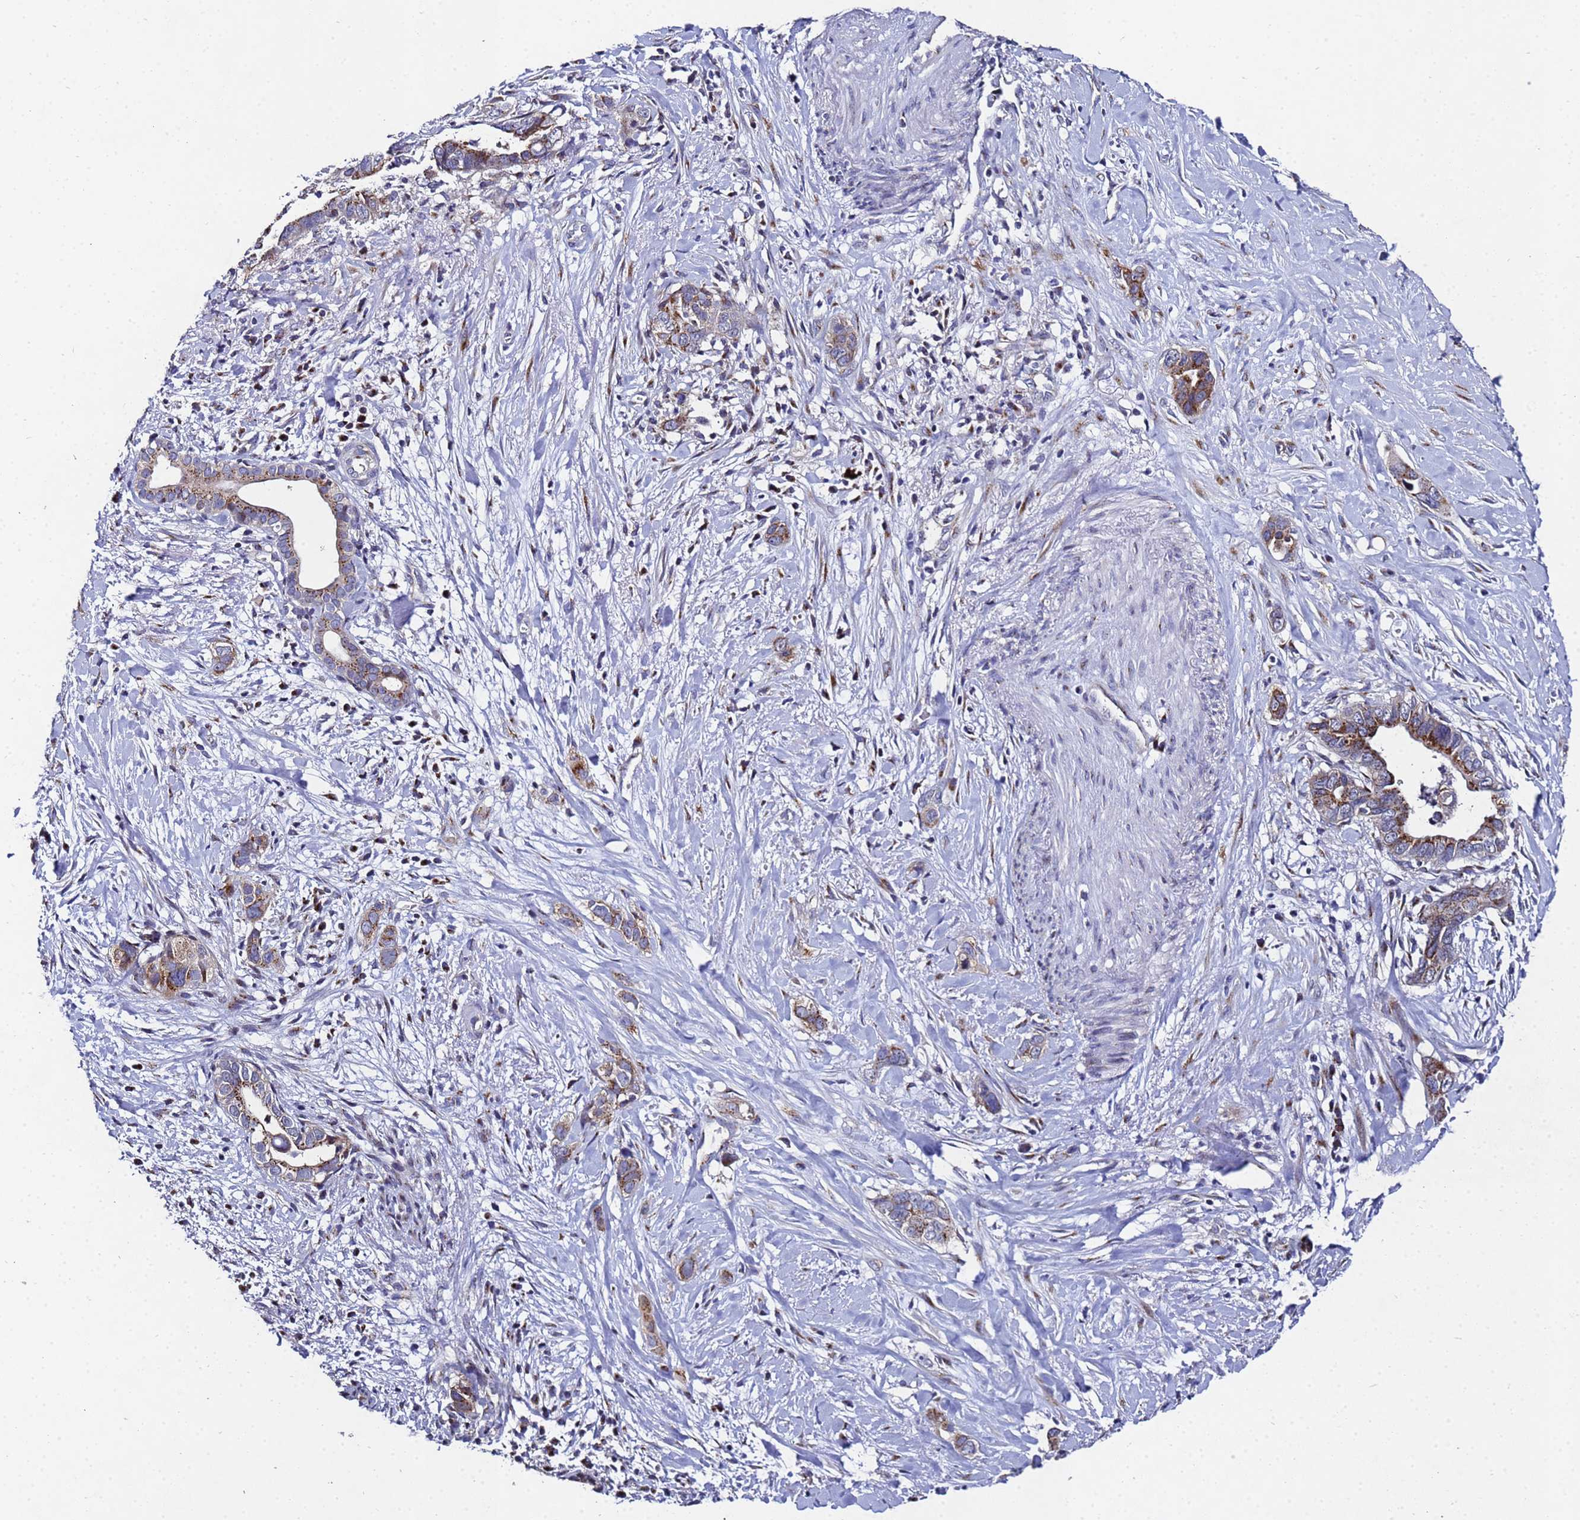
{"staining": {"intensity": "moderate", "quantity": ">75%", "location": "cytoplasmic/membranous"}, "tissue": "liver cancer", "cell_type": "Tumor cells", "image_type": "cancer", "snomed": [{"axis": "morphology", "description": "Cholangiocarcinoma"}, {"axis": "topography", "description": "Liver"}], "caption": "The immunohistochemical stain shows moderate cytoplasmic/membranous positivity in tumor cells of liver cancer tissue. (DAB (3,3'-diaminobenzidine) IHC, brown staining for protein, blue staining for nuclei).", "gene": "NSUN6", "patient": {"sex": "female", "age": 79}}